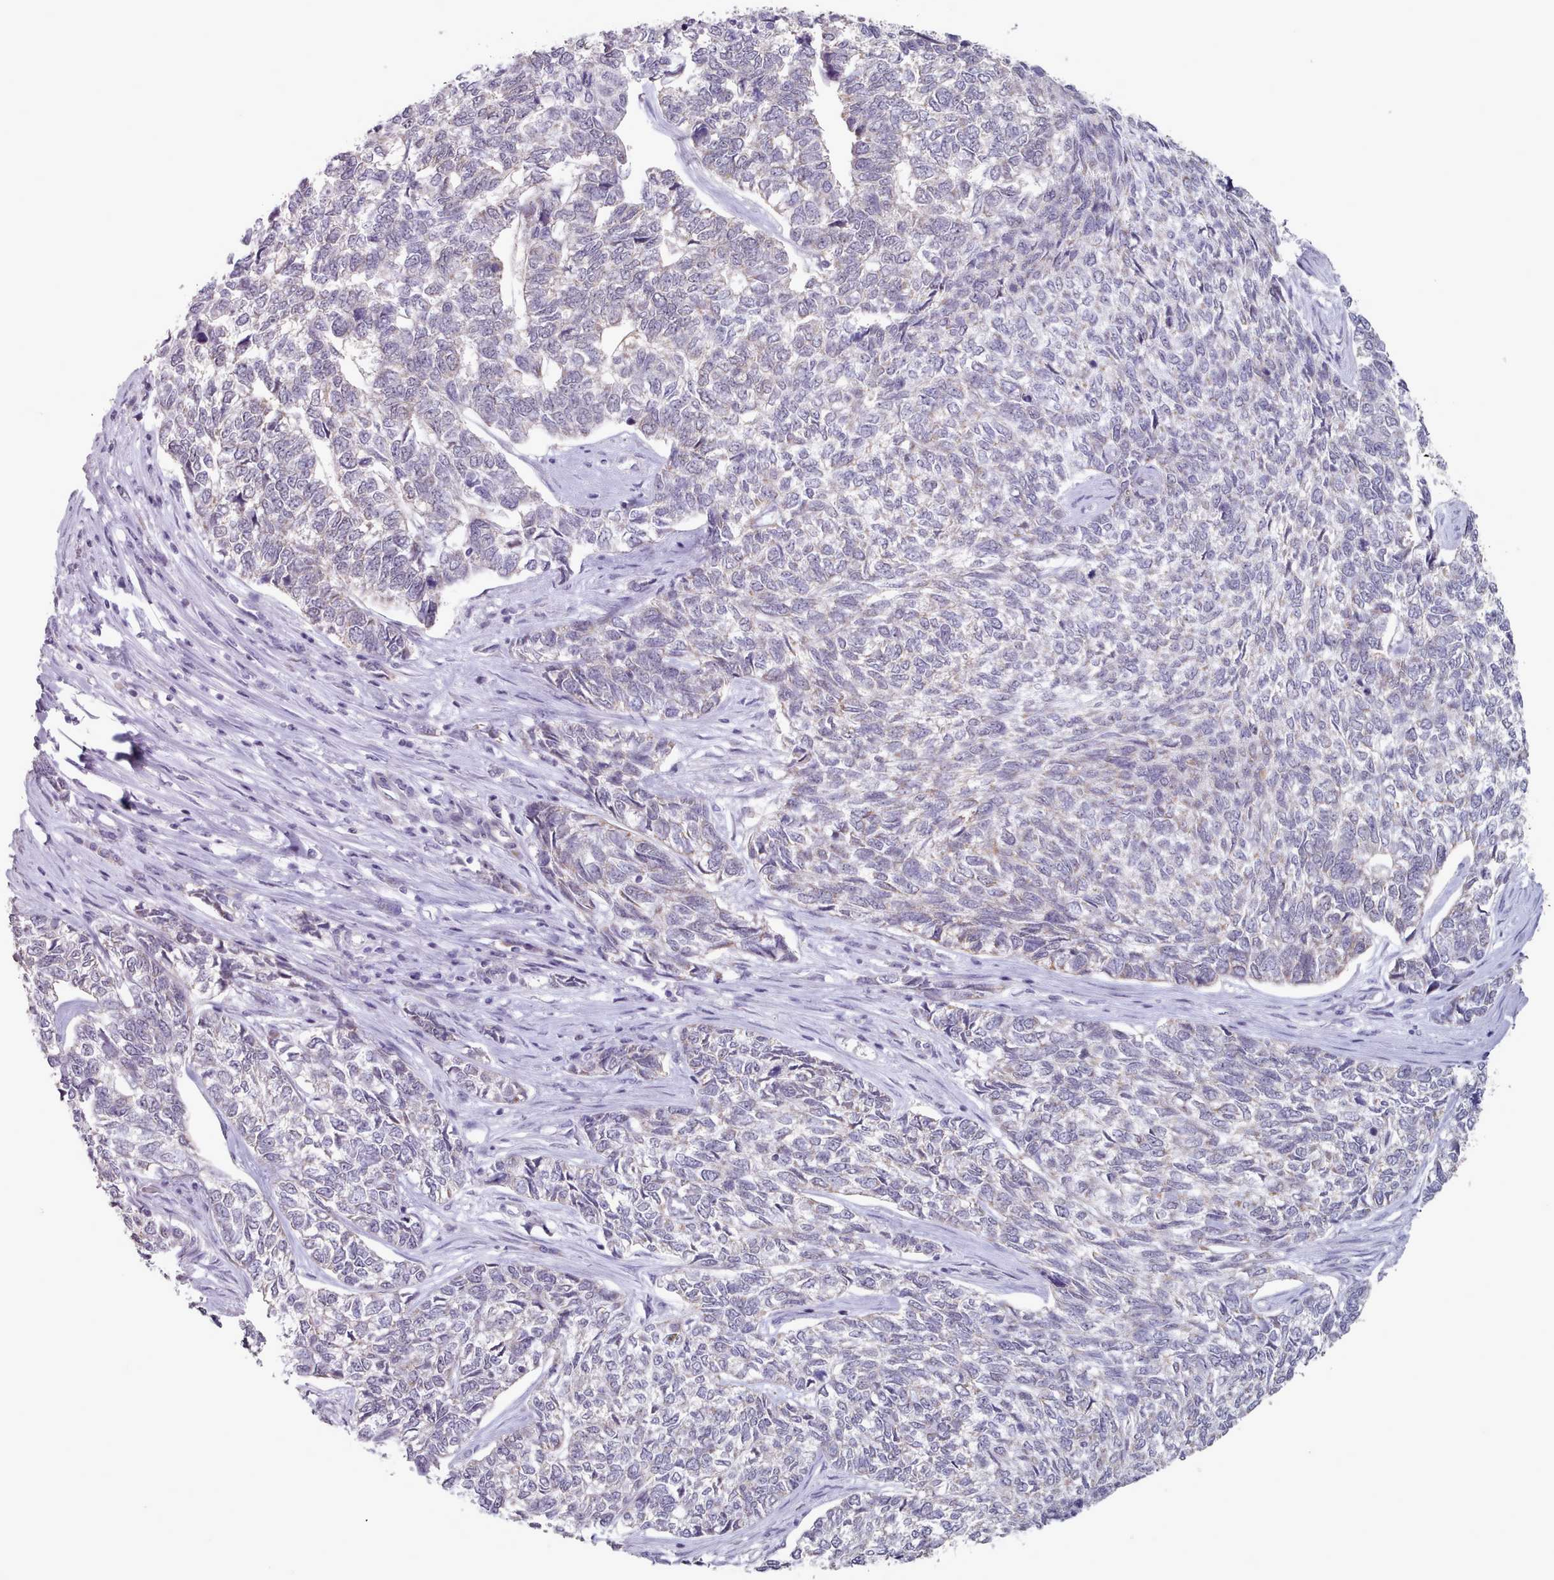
{"staining": {"intensity": "negative", "quantity": "none", "location": "none"}, "tissue": "skin cancer", "cell_type": "Tumor cells", "image_type": "cancer", "snomed": [{"axis": "morphology", "description": "Basal cell carcinoma"}, {"axis": "topography", "description": "Skin"}], "caption": "This is an immunohistochemistry micrograph of human skin cancer (basal cell carcinoma). There is no expression in tumor cells.", "gene": "TRARG1", "patient": {"sex": "female", "age": 65}}